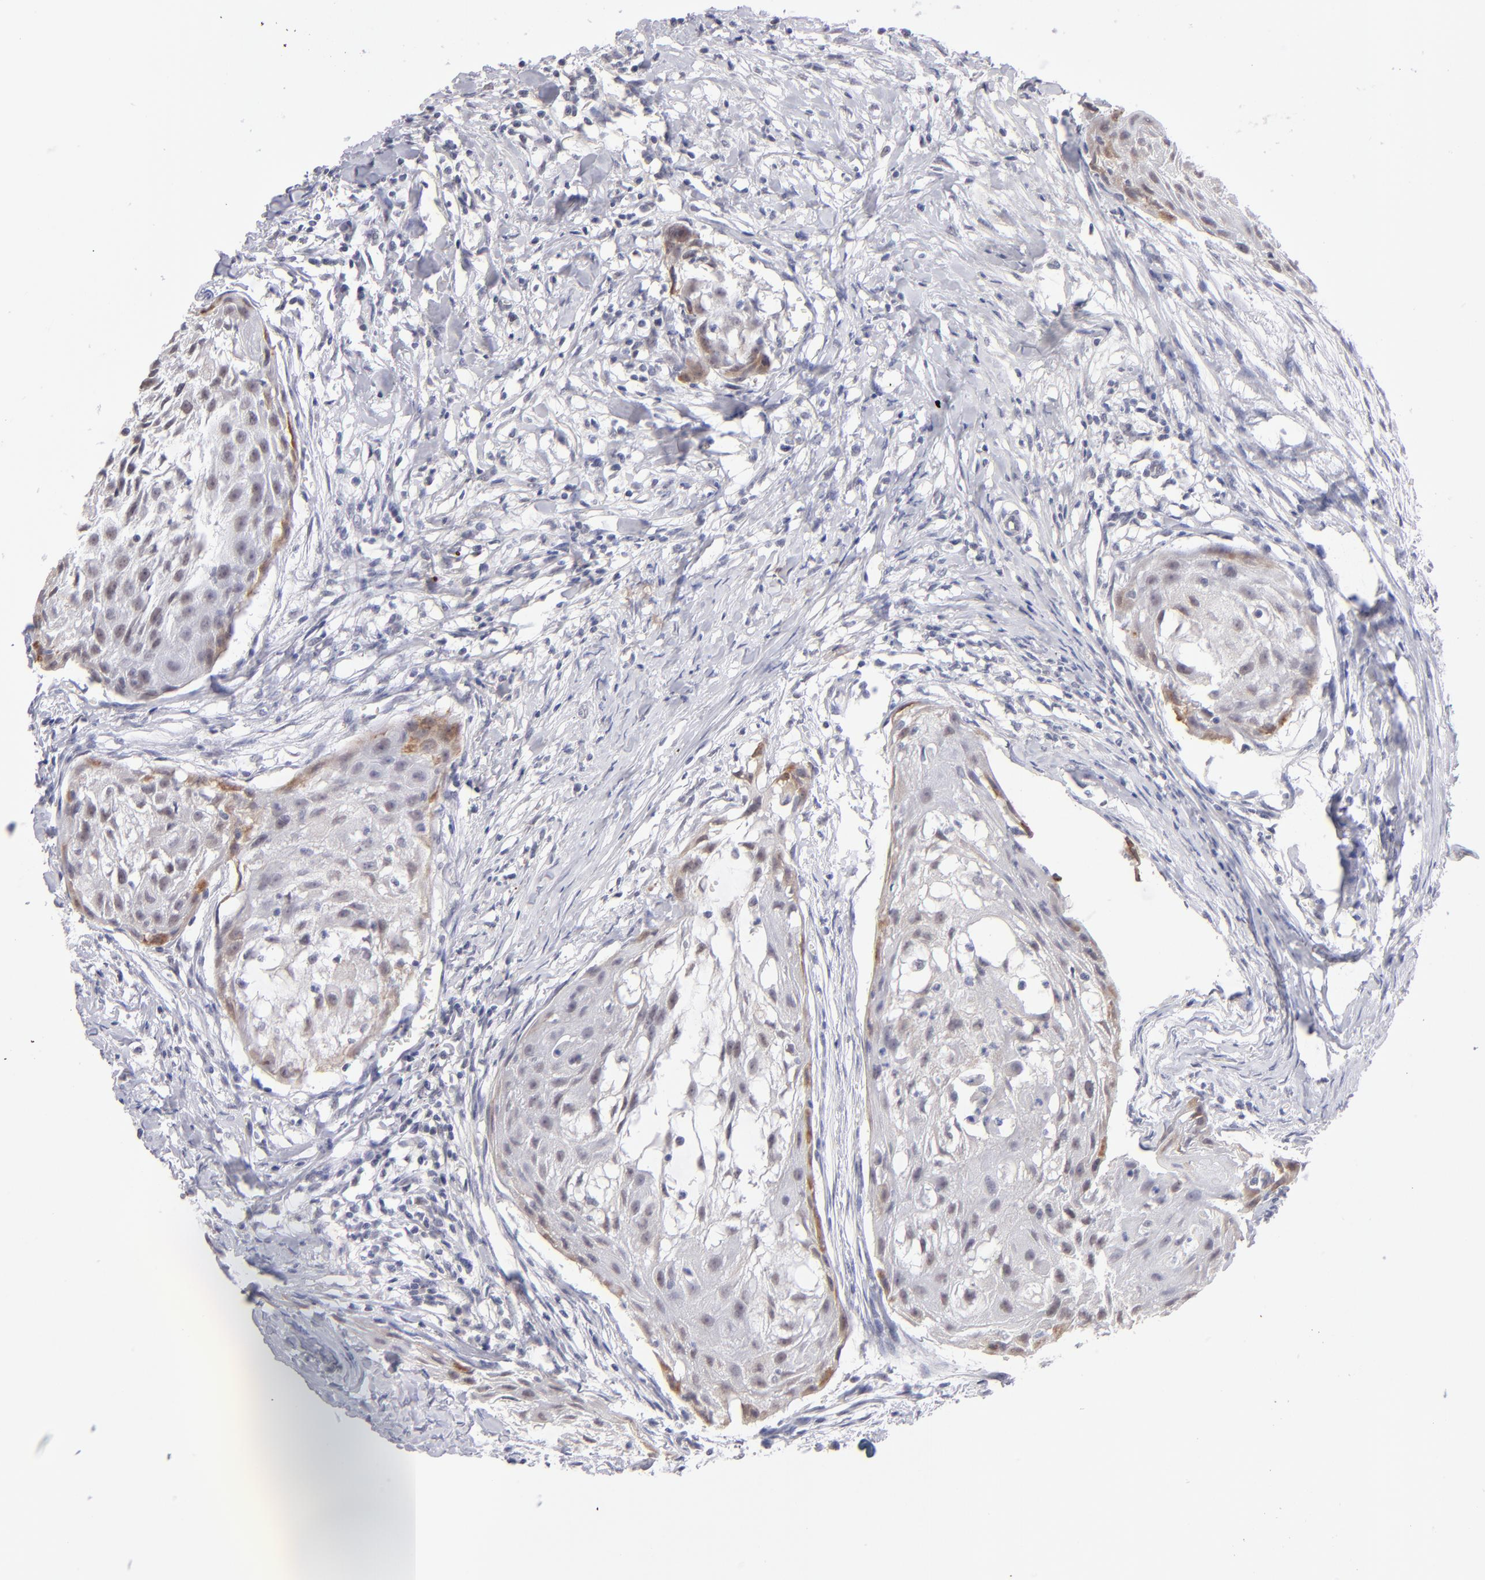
{"staining": {"intensity": "moderate", "quantity": "<25%", "location": "cytoplasmic/membranous,nuclear"}, "tissue": "head and neck cancer", "cell_type": "Tumor cells", "image_type": "cancer", "snomed": [{"axis": "morphology", "description": "Squamous cell carcinoma, NOS"}, {"axis": "topography", "description": "Head-Neck"}], "caption": "DAB (3,3'-diaminobenzidine) immunohistochemical staining of head and neck cancer (squamous cell carcinoma) demonstrates moderate cytoplasmic/membranous and nuclear protein expression in approximately <25% of tumor cells. (DAB IHC with brightfield microscopy, high magnification).", "gene": "TEX11", "patient": {"sex": "male", "age": 64}}